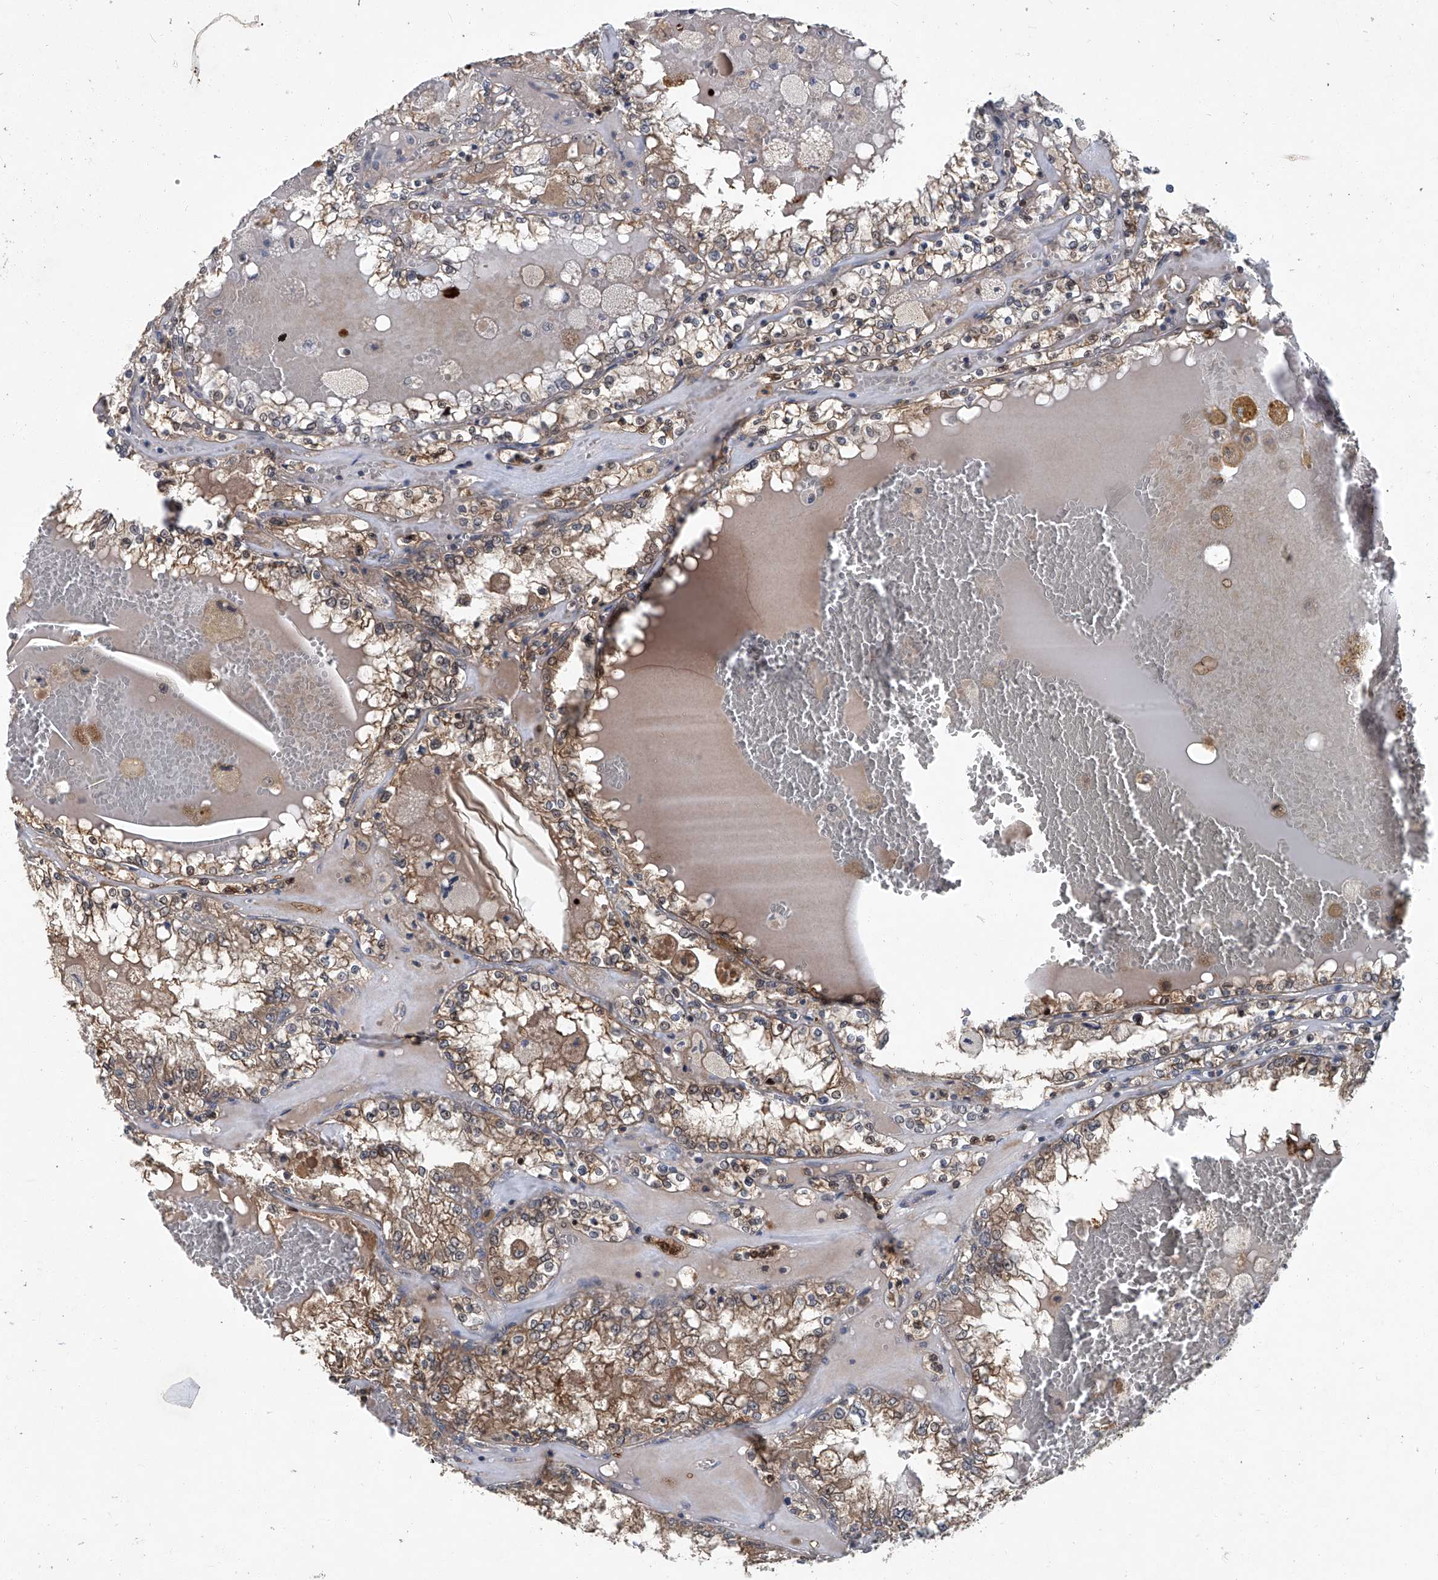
{"staining": {"intensity": "moderate", "quantity": ">75%", "location": "cytoplasmic/membranous,nuclear"}, "tissue": "renal cancer", "cell_type": "Tumor cells", "image_type": "cancer", "snomed": [{"axis": "morphology", "description": "Adenocarcinoma, NOS"}, {"axis": "topography", "description": "Kidney"}], "caption": "The photomicrograph reveals a brown stain indicating the presence of a protein in the cytoplasmic/membranous and nuclear of tumor cells in adenocarcinoma (renal).", "gene": "ANKRD34A", "patient": {"sex": "female", "age": 56}}